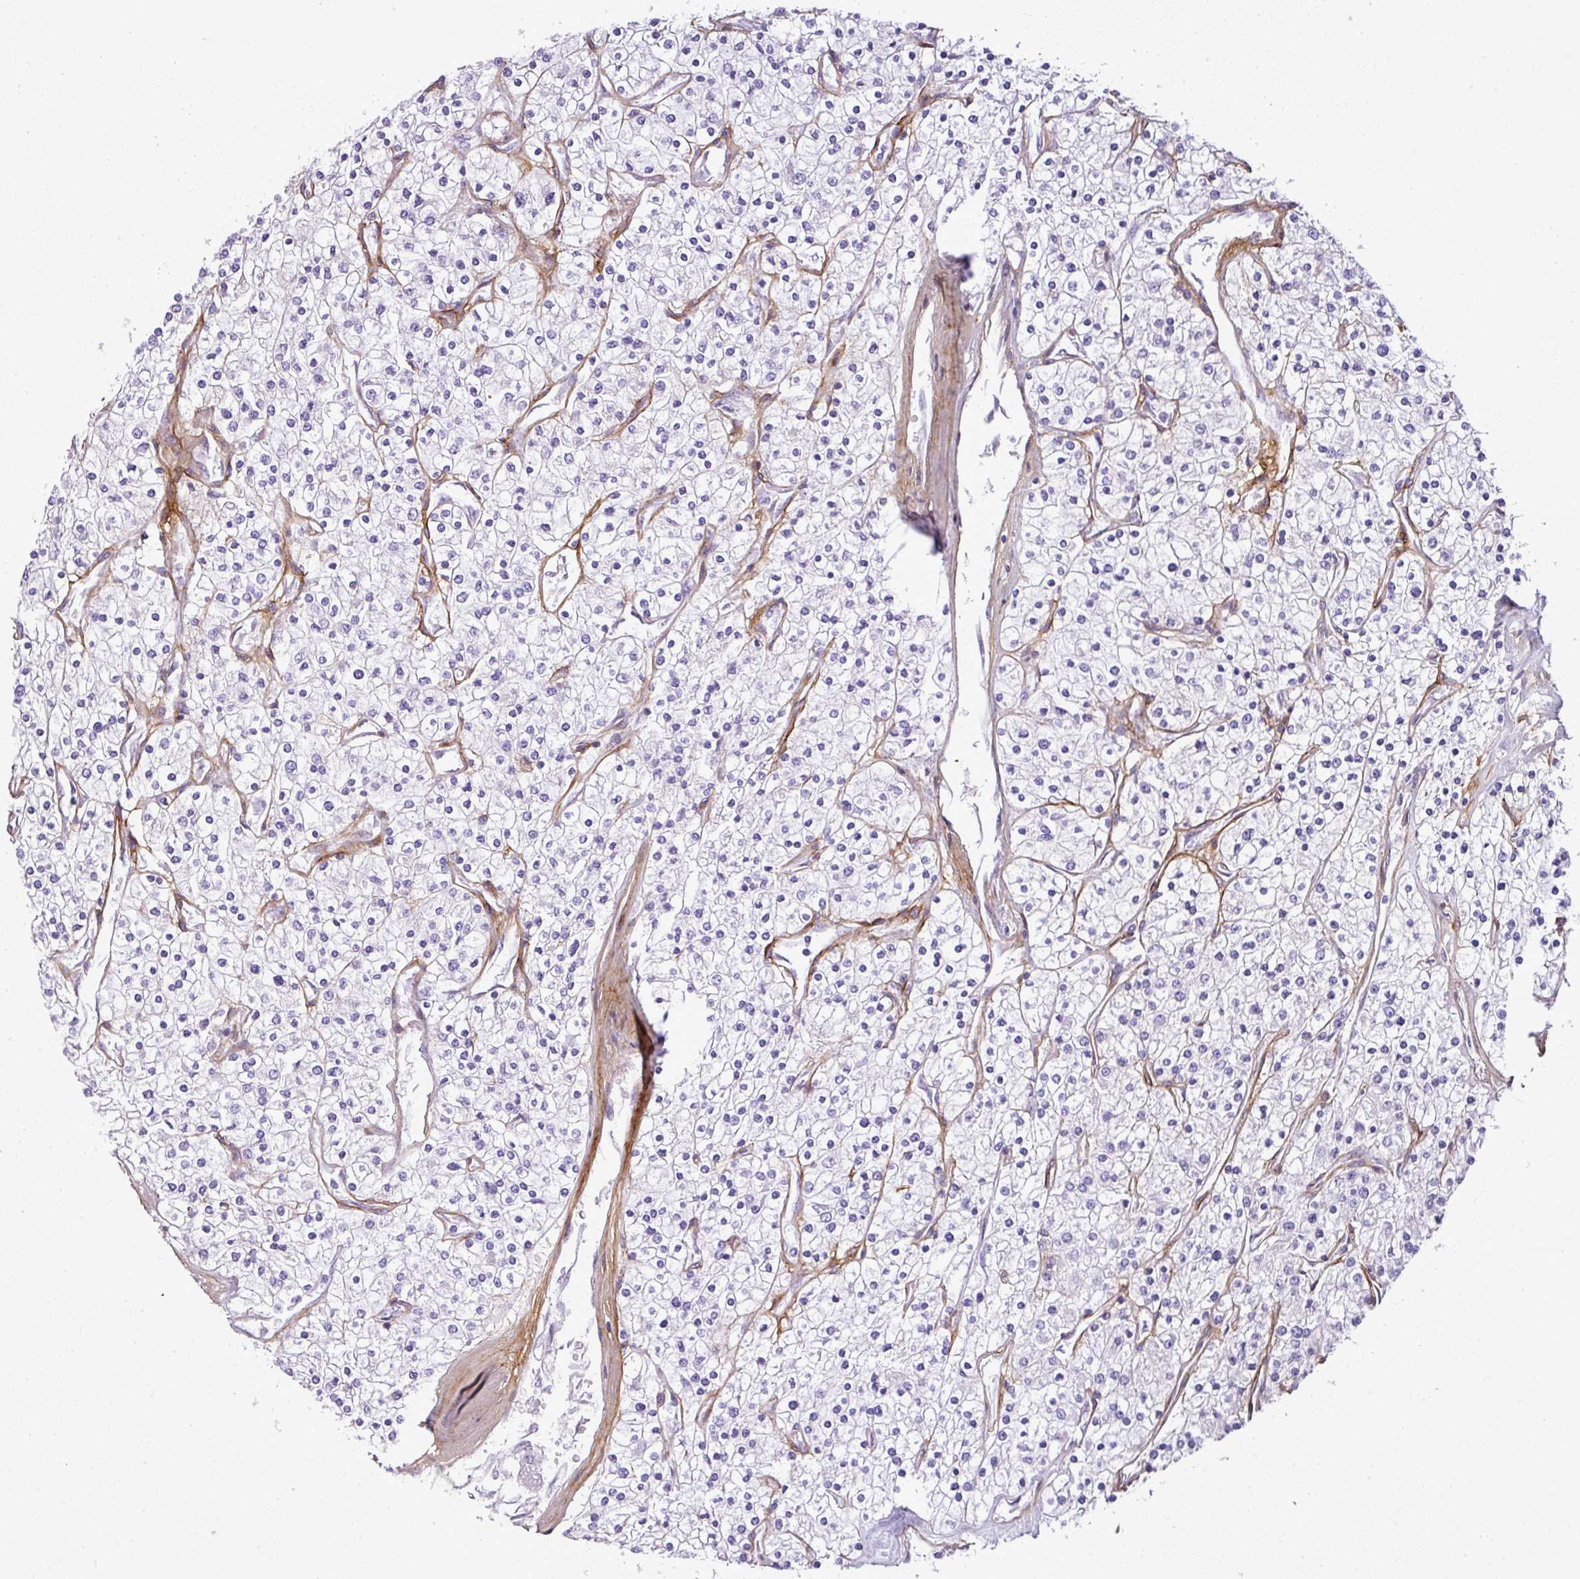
{"staining": {"intensity": "negative", "quantity": "none", "location": "none"}, "tissue": "renal cancer", "cell_type": "Tumor cells", "image_type": "cancer", "snomed": [{"axis": "morphology", "description": "Adenocarcinoma, NOS"}, {"axis": "topography", "description": "Kidney"}], "caption": "The micrograph displays no significant staining in tumor cells of renal cancer.", "gene": "PARD6G", "patient": {"sex": "male", "age": 80}}